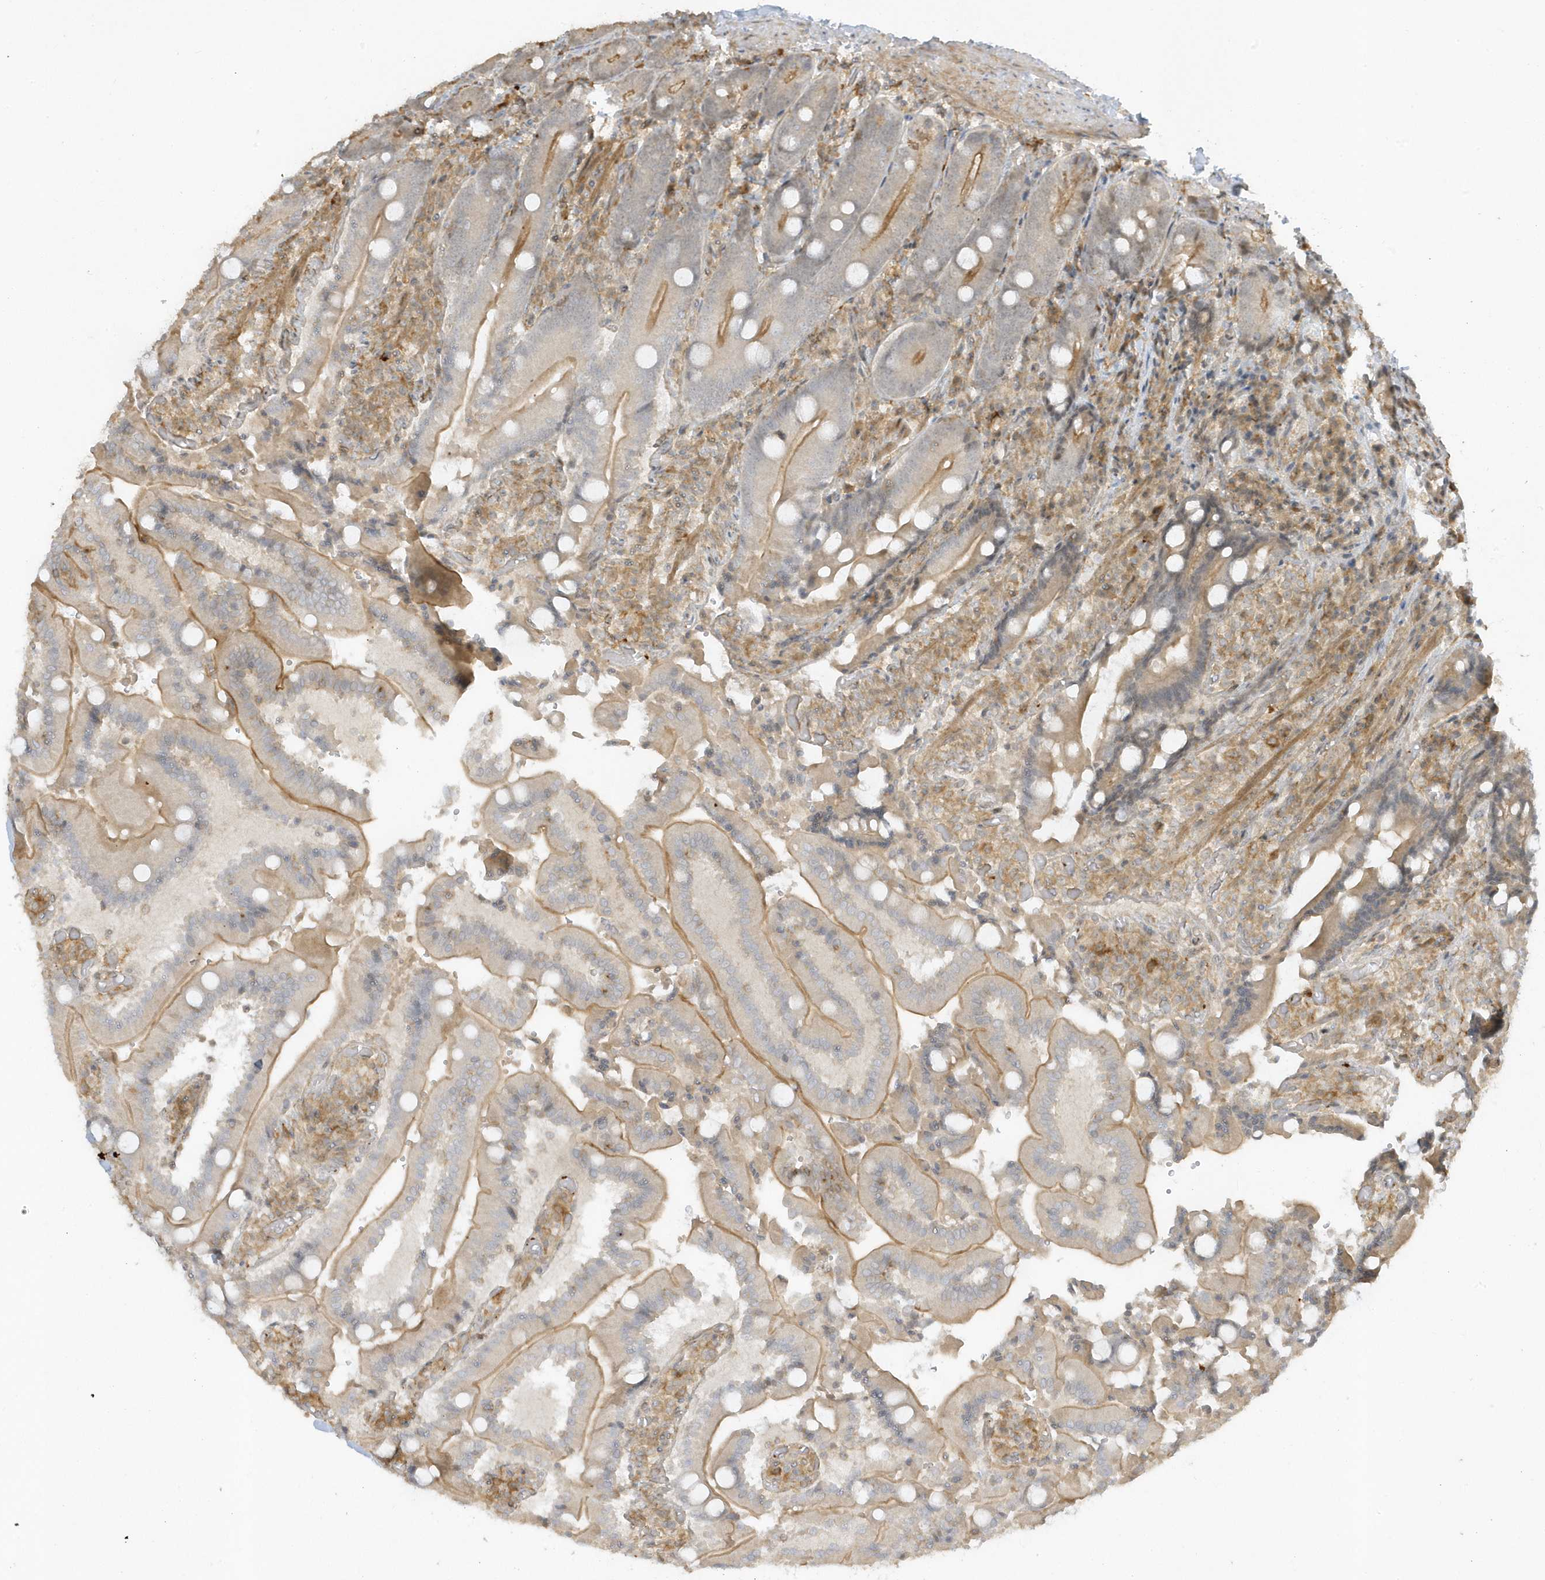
{"staining": {"intensity": "moderate", "quantity": "<25%", "location": "cytoplasmic/membranous"}, "tissue": "duodenum", "cell_type": "Glandular cells", "image_type": "normal", "snomed": [{"axis": "morphology", "description": "Normal tissue, NOS"}, {"axis": "topography", "description": "Duodenum"}], "caption": "Human duodenum stained for a protein (brown) reveals moderate cytoplasmic/membranous positive positivity in about <25% of glandular cells.", "gene": "ZBTB8A", "patient": {"sex": "female", "age": 62}}